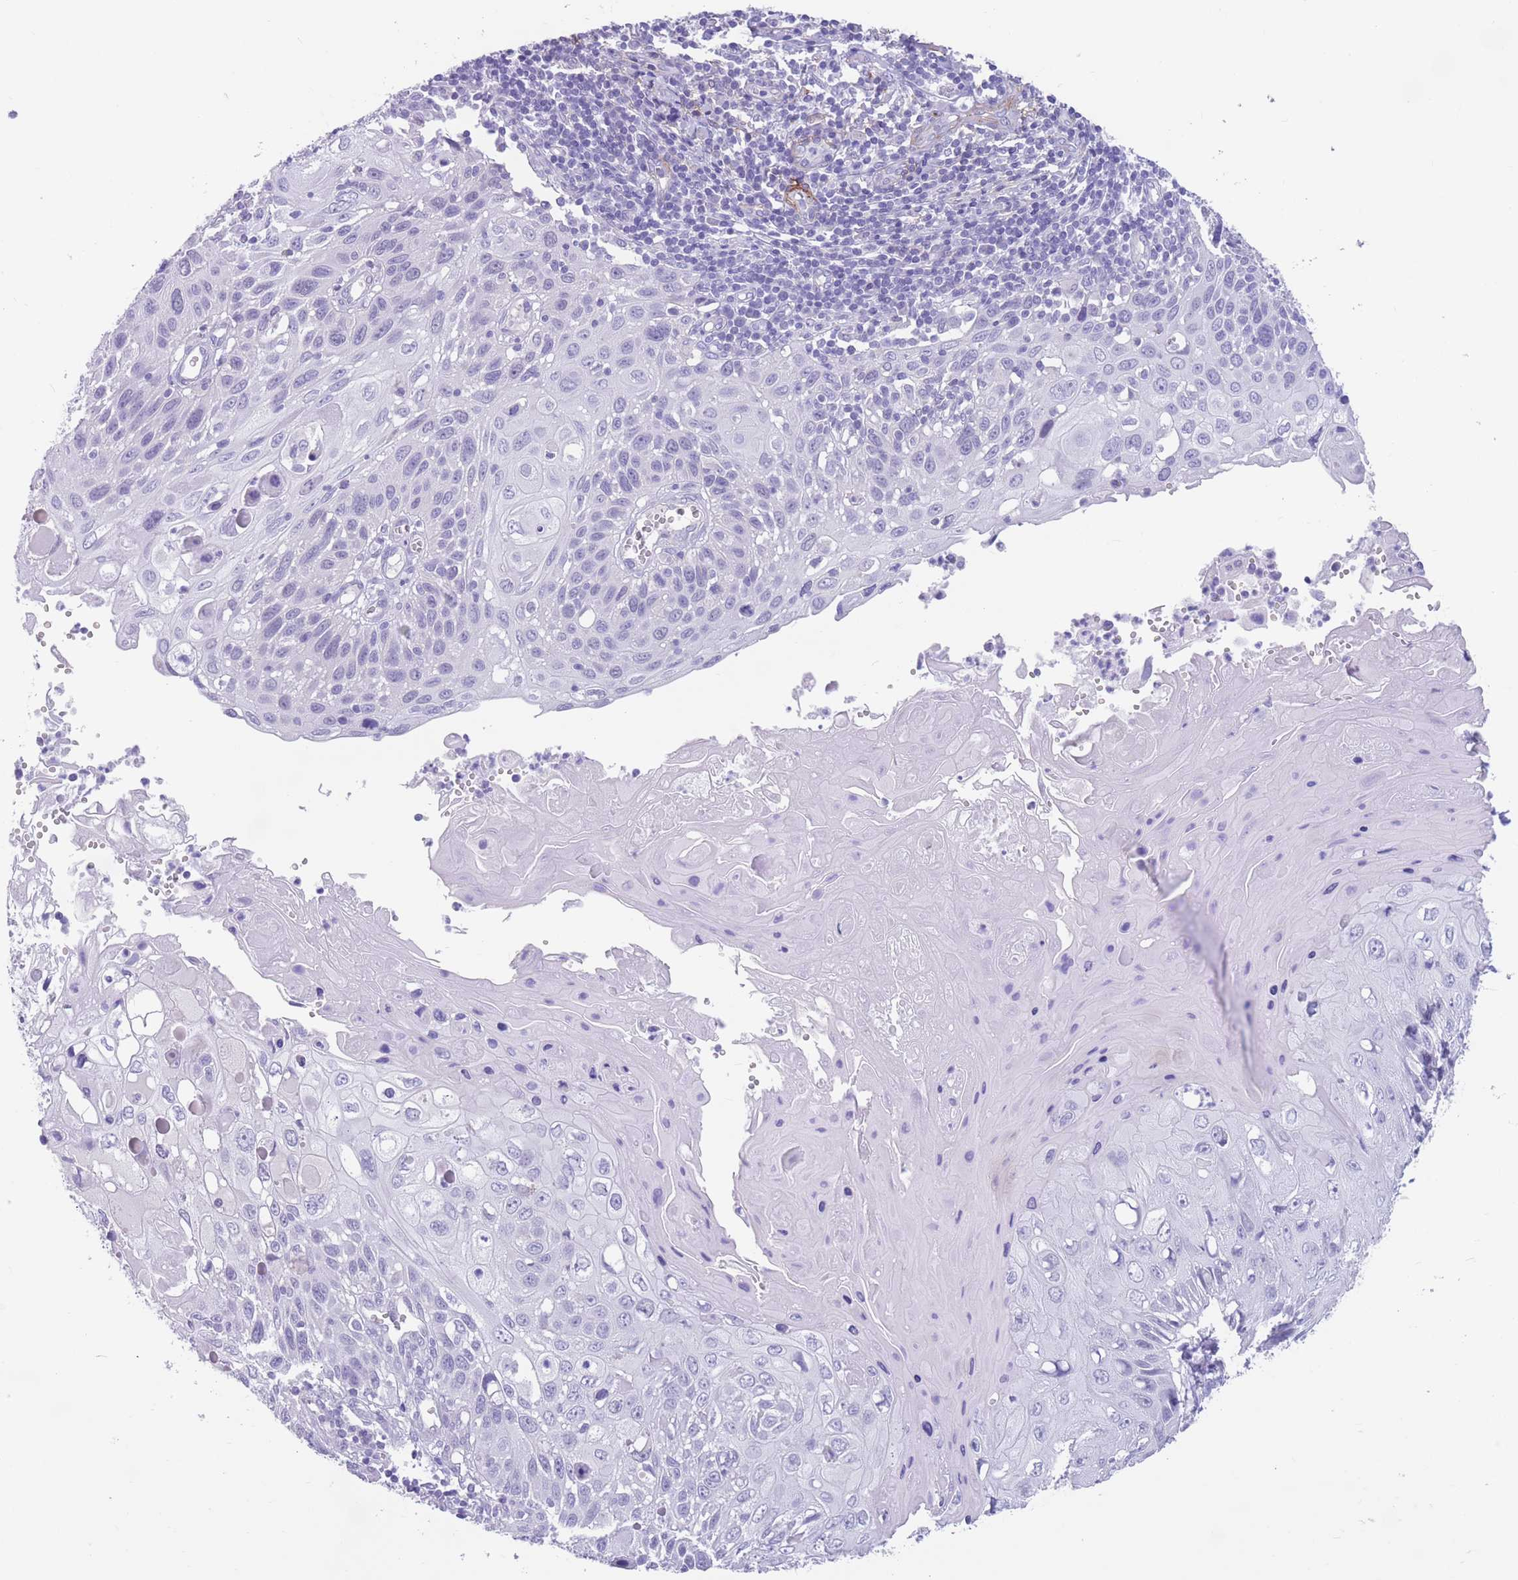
{"staining": {"intensity": "negative", "quantity": "none", "location": "none"}, "tissue": "cervical cancer", "cell_type": "Tumor cells", "image_type": "cancer", "snomed": [{"axis": "morphology", "description": "Squamous cell carcinoma, NOS"}, {"axis": "topography", "description": "Cervix"}], "caption": "Immunohistochemical staining of human cervical squamous cell carcinoma demonstrates no significant expression in tumor cells.", "gene": "DPYD", "patient": {"sex": "female", "age": 70}}